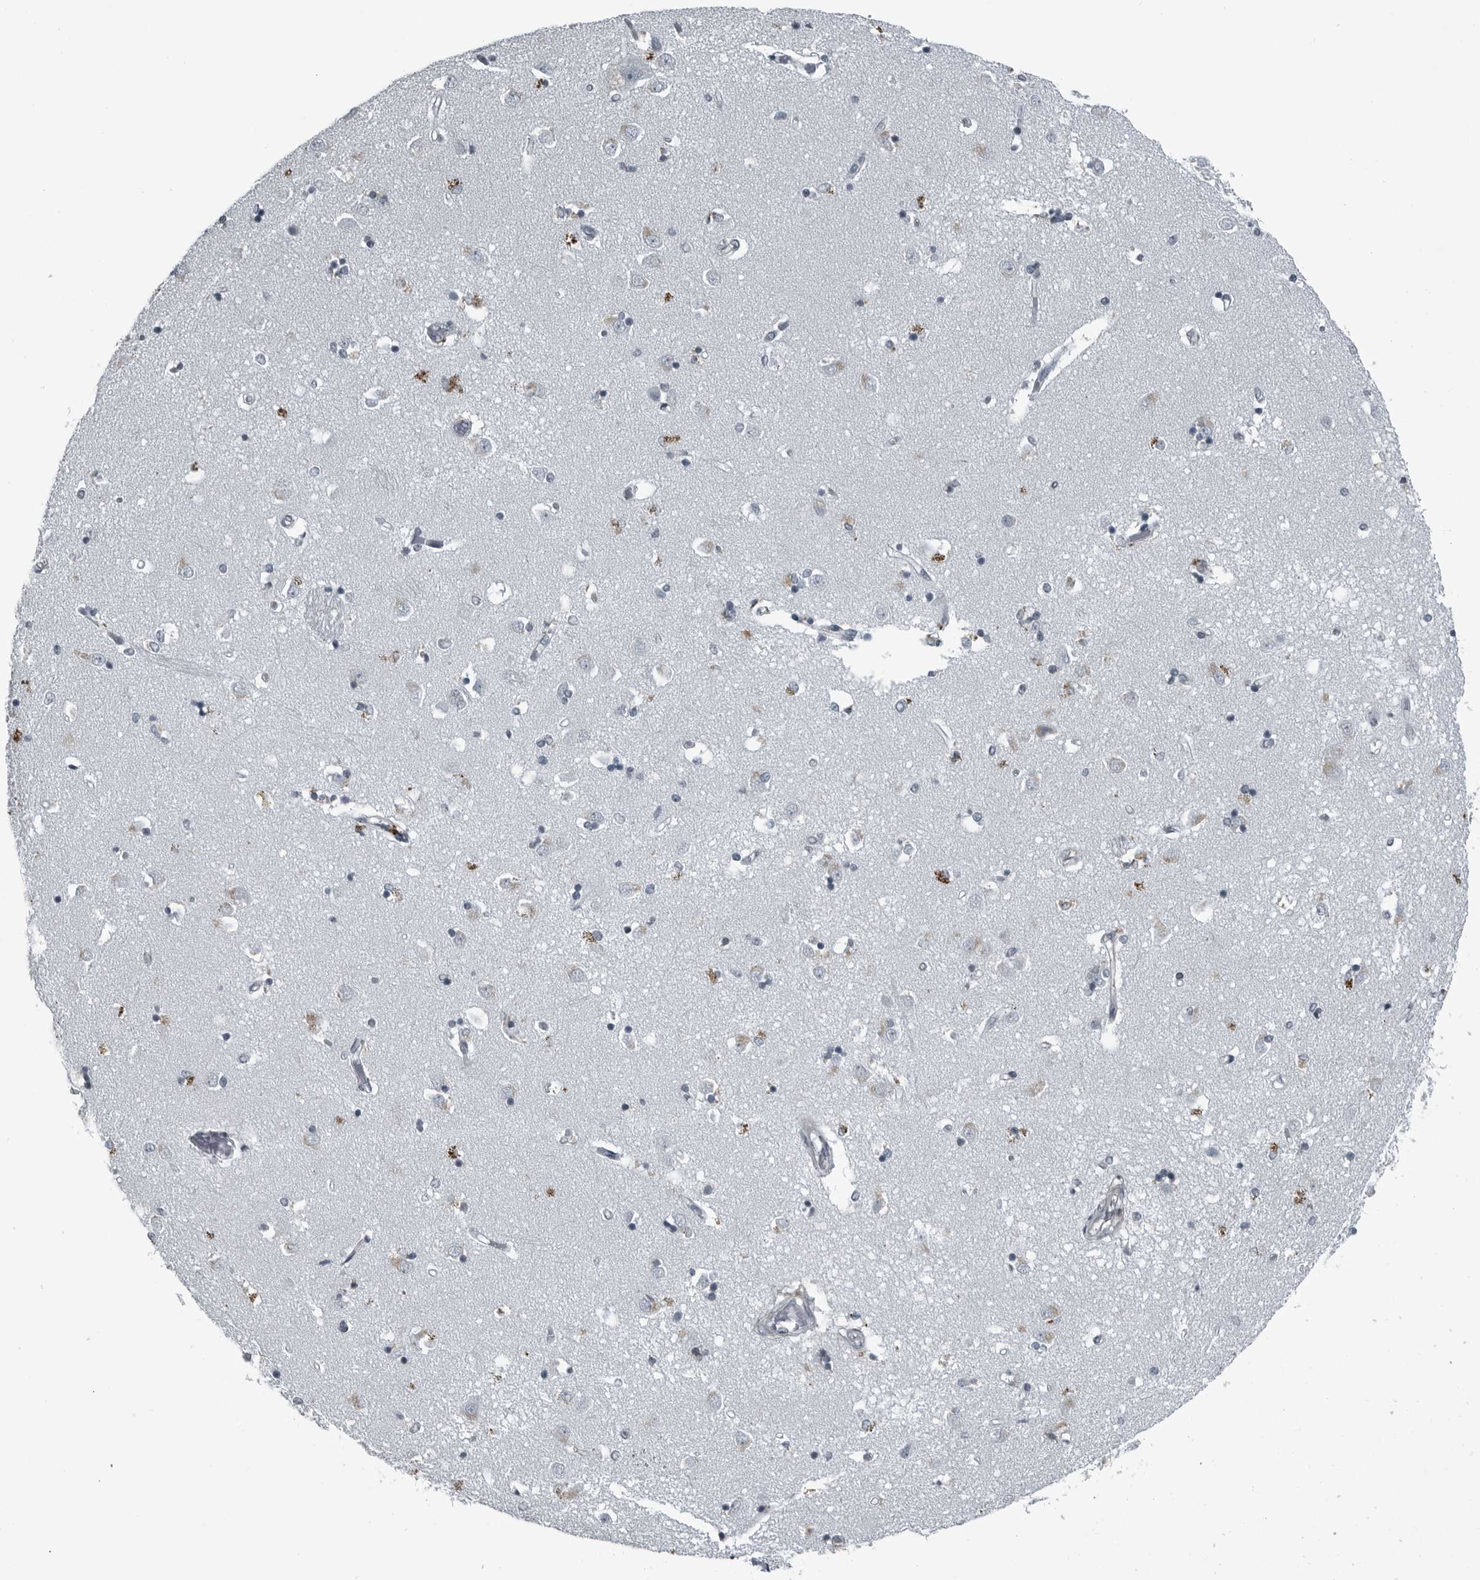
{"staining": {"intensity": "moderate", "quantity": "<25%", "location": "cytoplasmic/membranous"}, "tissue": "caudate", "cell_type": "Glial cells", "image_type": "normal", "snomed": [{"axis": "morphology", "description": "Normal tissue, NOS"}, {"axis": "topography", "description": "Lateral ventricle wall"}], "caption": "Human caudate stained for a protein (brown) exhibits moderate cytoplasmic/membranous positive expression in about <25% of glial cells.", "gene": "GAK", "patient": {"sex": "male", "age": 45}}